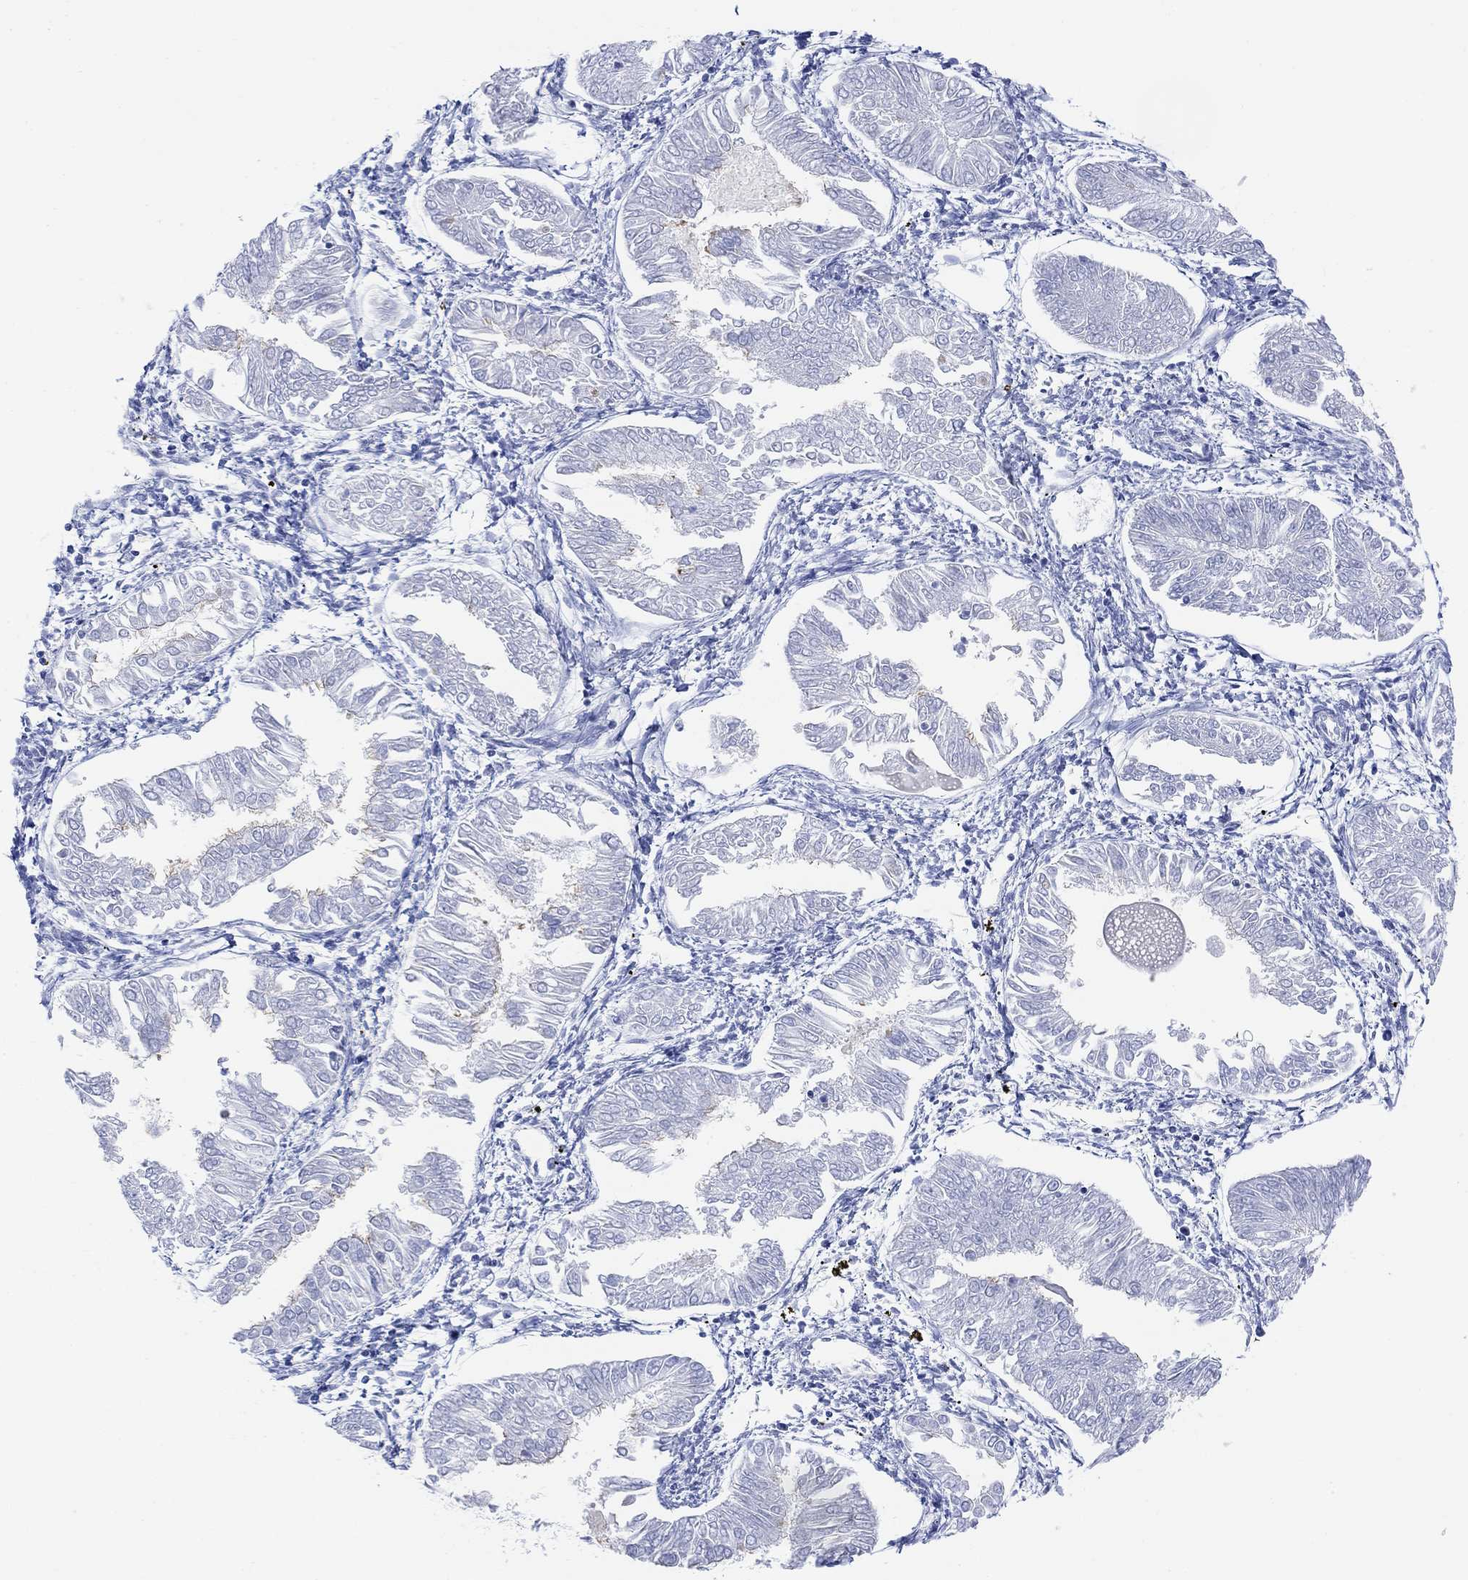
{"staining": {"intensity": "negative", "quantity": "none", "location": "none"}, "tissue": "endometrial cancer", "cell_type": "Tumor cells", "image_type": "cancer", "snomed": [{"axis": "morphology", "description": "Adenocarcinoma, NOS"}, {"axis": "topography", "description": "Endometrium"}], "caption": "There is no significant staining in tumor cells of endometrial adenocarcinoma.", "gene": "GNG13", "patient": {"sex": "female", "age": 53}}